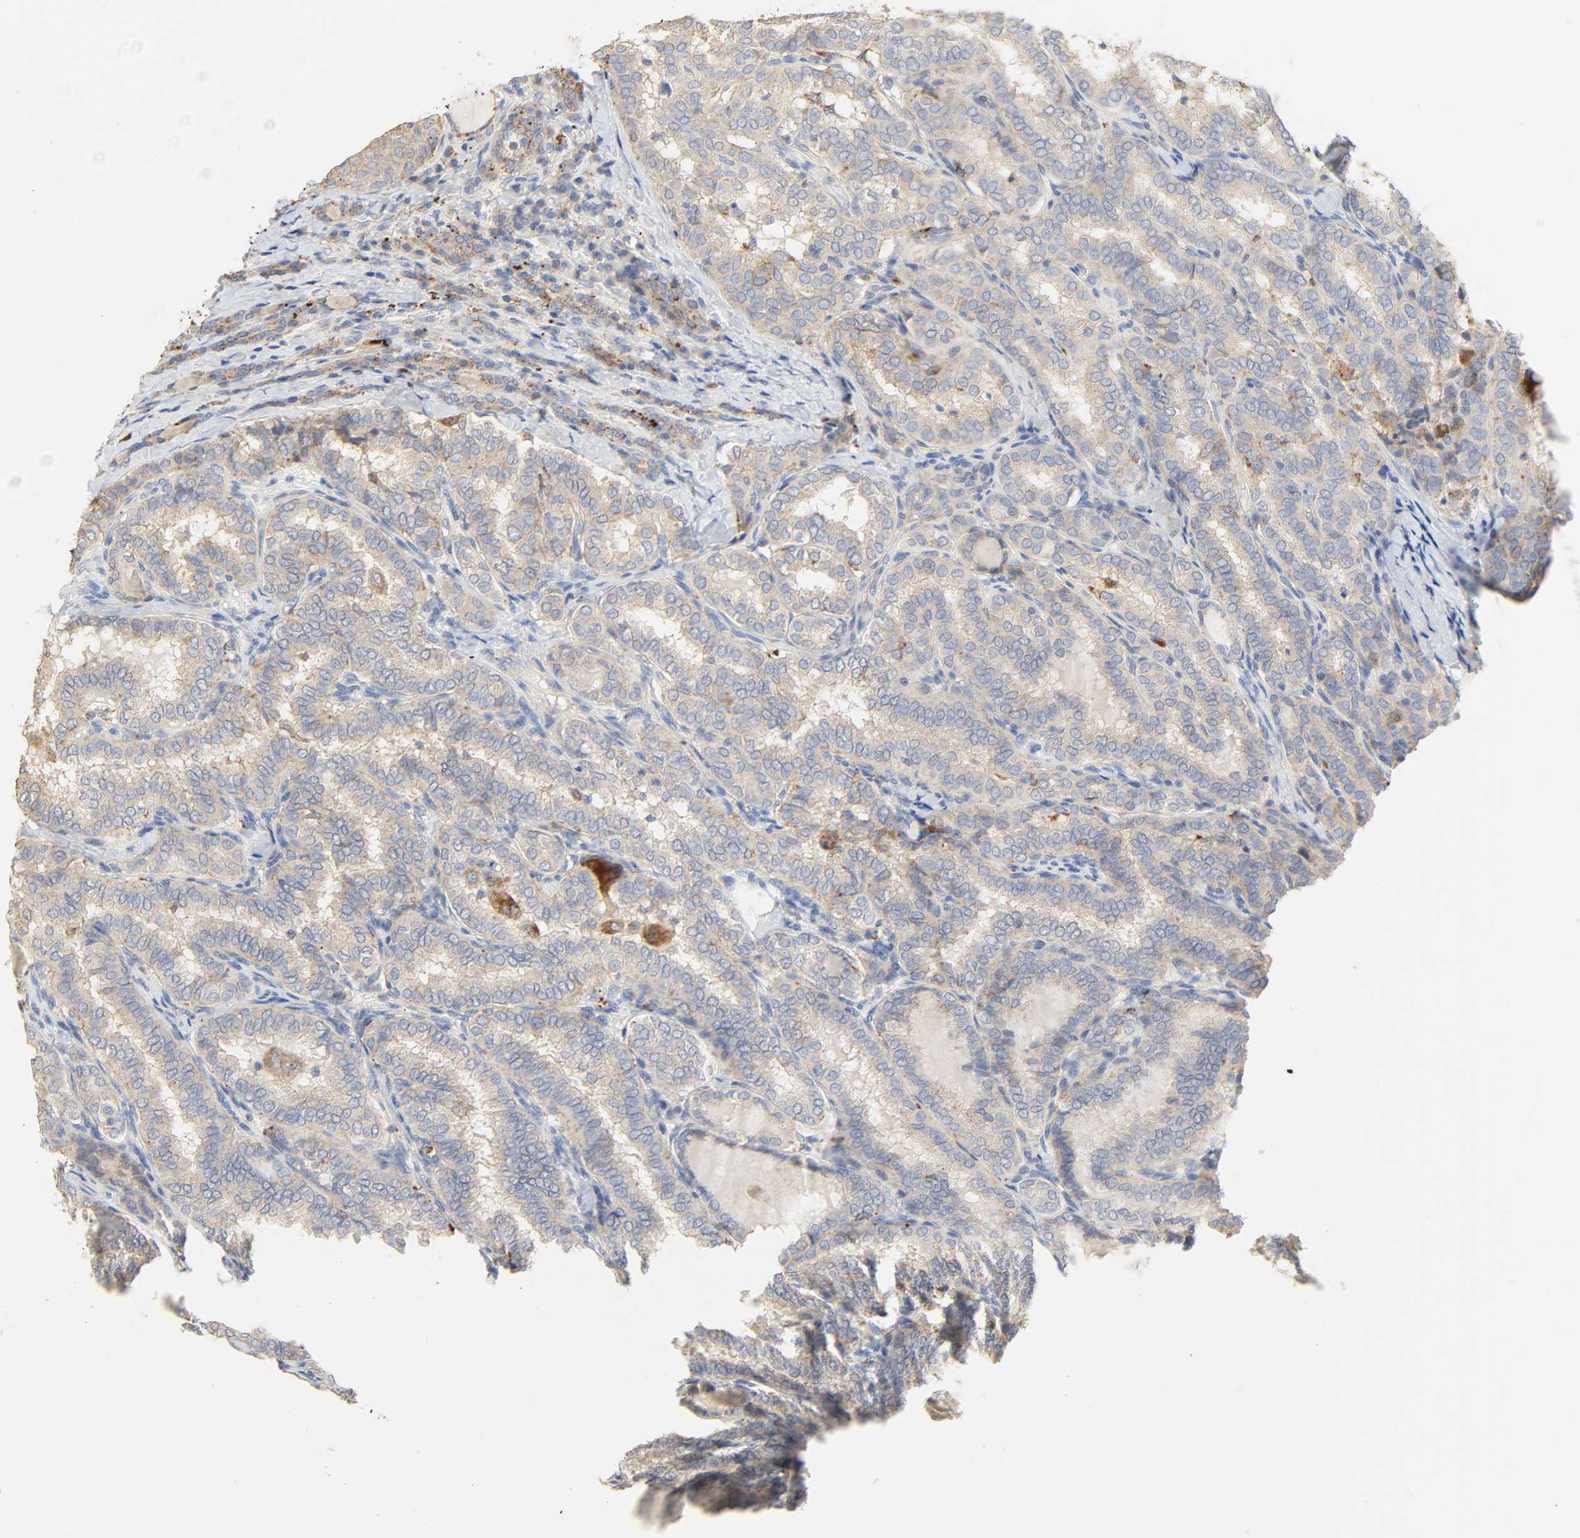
{"staining": {"intensity": "weak", "quantity": ">75%", "location": "cytoplasmic/membranous"}, "tissue": "thyroid cancer", "cell_type": "Tumor cells", "image_type": "cancer", "snomed": [{"axis": "morphology", "description": "Papillary adenocarcinoma, NOS"}, {"axis": "topography", "description": "Thyroid gland"}], "caption": "Immunohistochemical staining of human thyroid papillary adenocarcinoma reveals low levels of weak cytoplasmic/membranous positivity in about >75% of tumor cells. The staining was performed using DAB, with brown indicating positive protein expression. Nuclei are stained blue with hematoxylin.", "gene": "CAMK2A", "patient": {"sex": "female", "age": 30}}